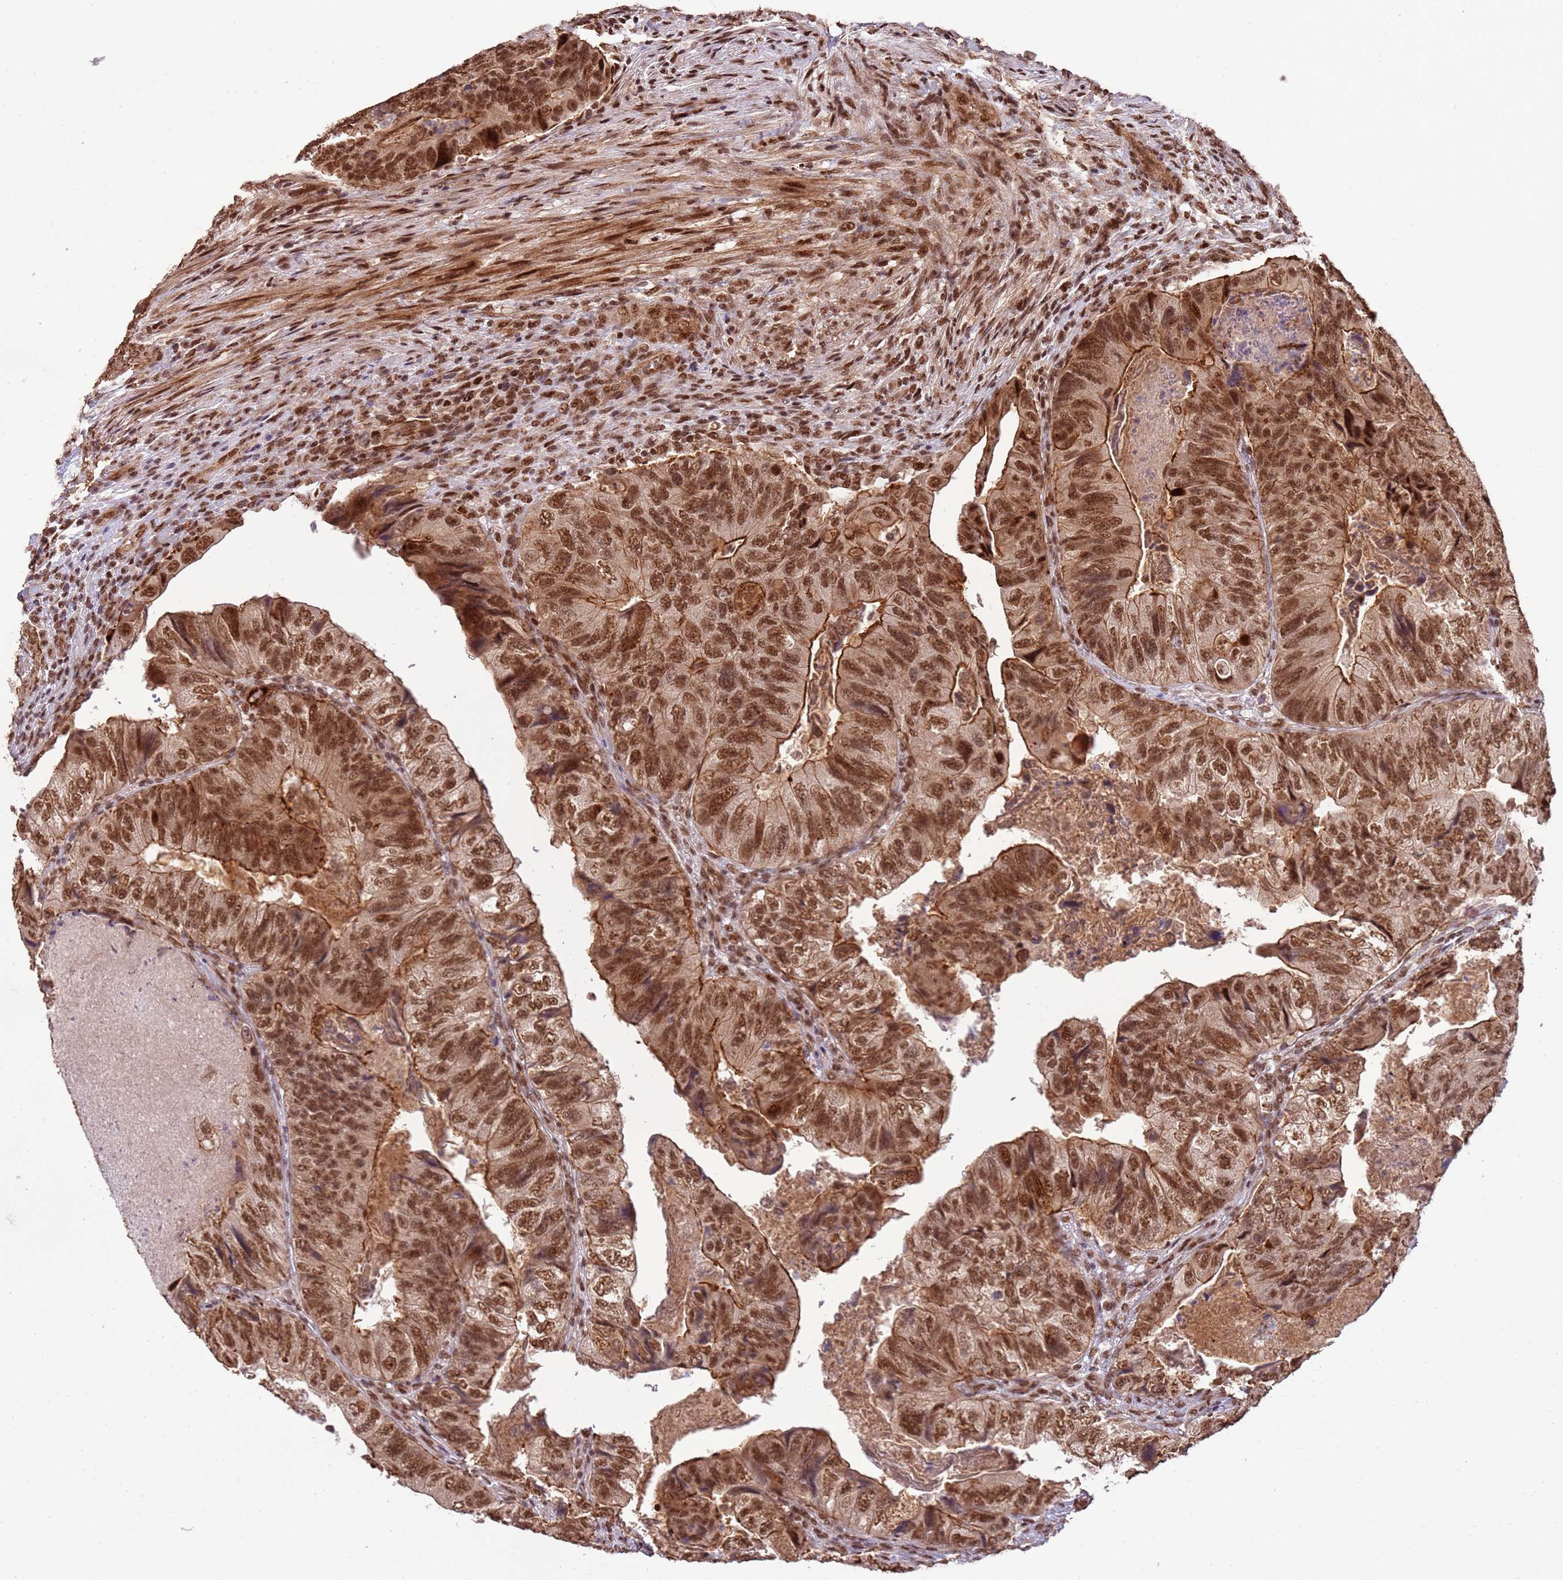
{"staining": {"intensity": "strong", "quantity": ">75%", "location": "cytoplasmic/membranous,nuclear"}, "tissue": "colorectal cancer", "cell_type": "Tumor cells", "image_type": "cancer", "snomed": [{"axis": "morphology", "description": "Adenocarcinoma, NOS"}, {"axis": "topography", "description": "Rectum"}], "caption": "Tumor cells show strong cytoplasmic/membranous and nuclear expression in about >75% of cells in colorectal cancer (adenocarcinoma).", "gene": "ZBTB12", "patient": {"sex": "male", "age": 63}}